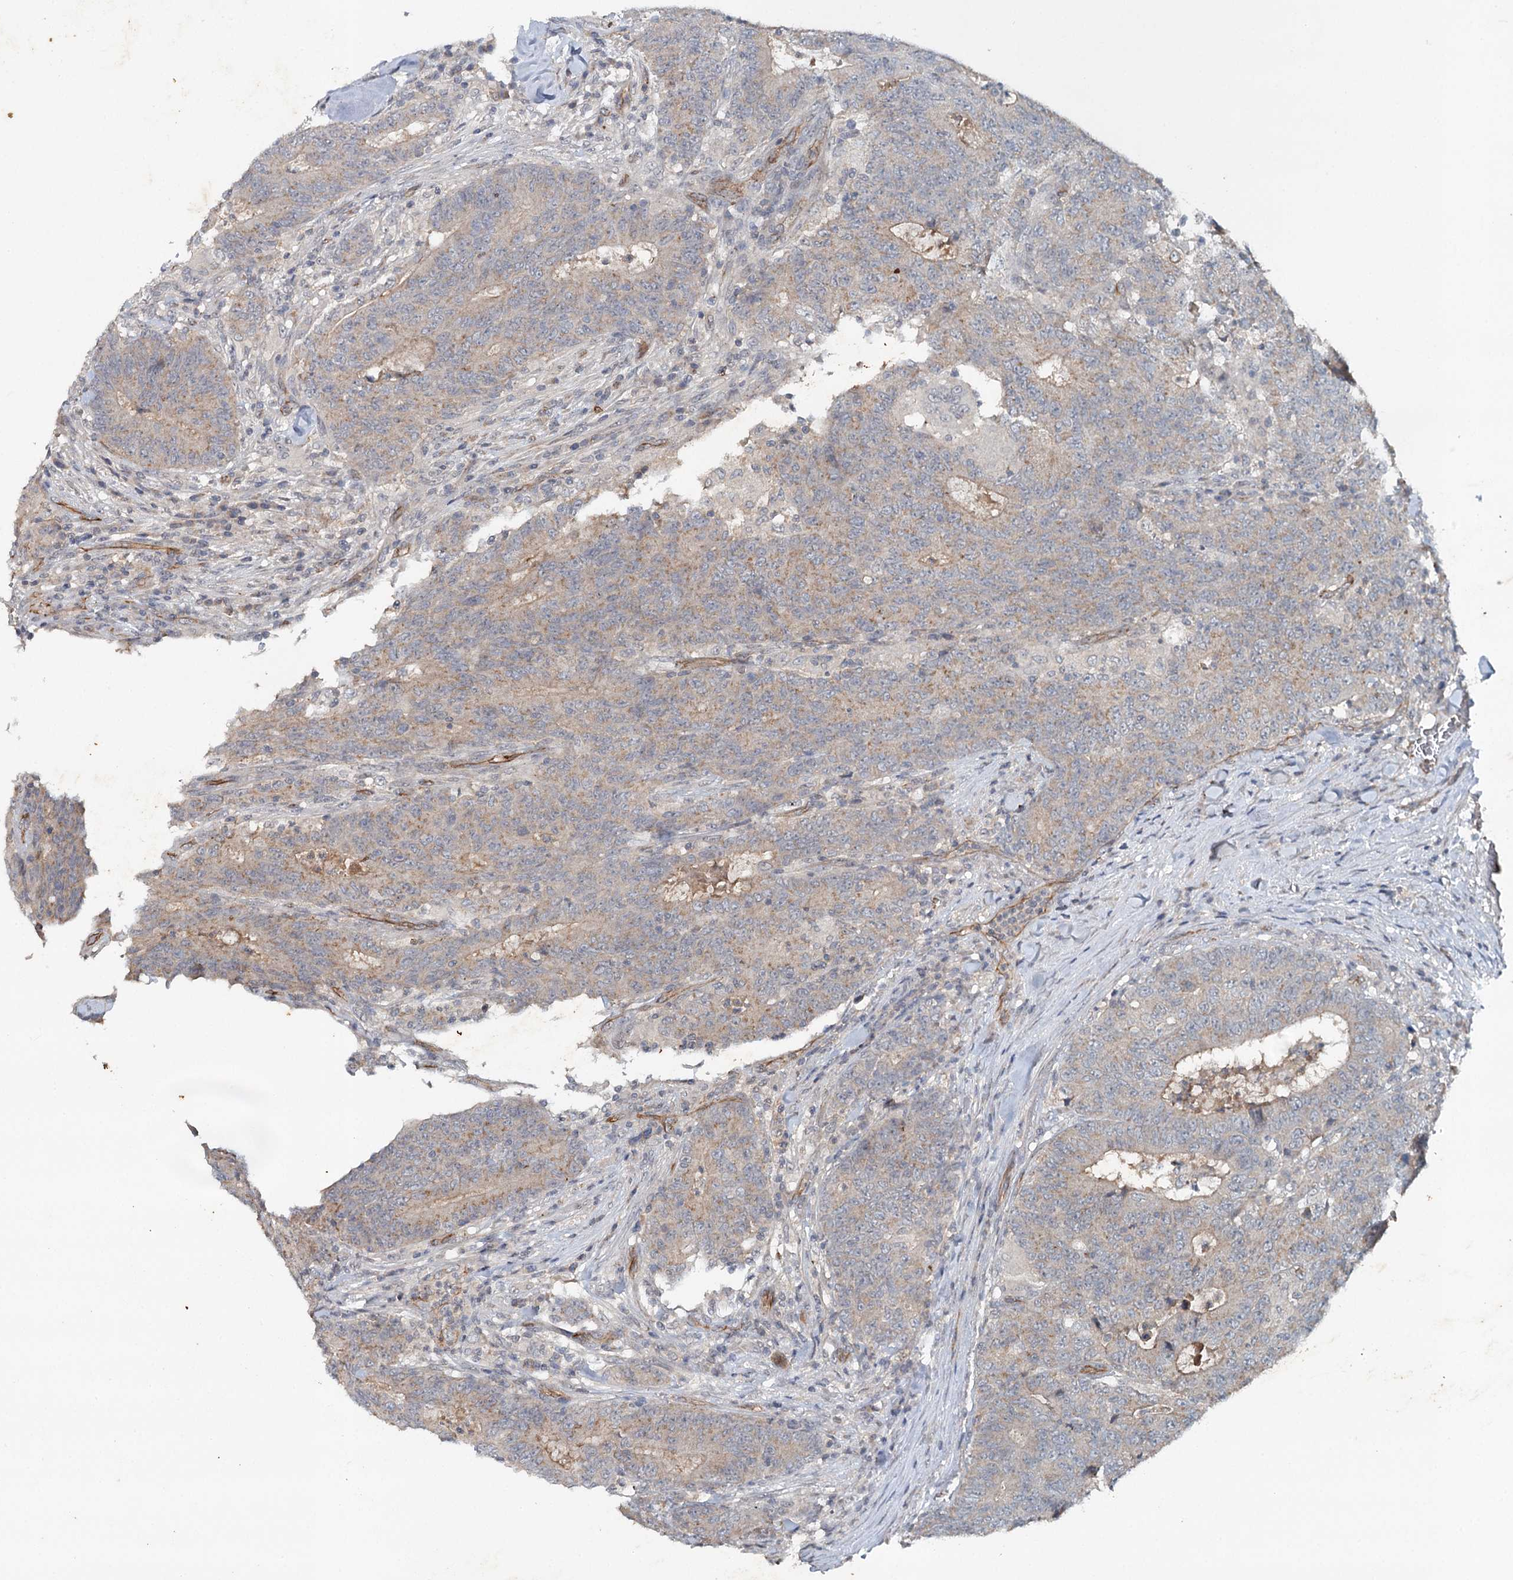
{"staining": {"intensity": "weak", "quantity": "25%-75%", "location": "cytoplasmic/membranous"}, "tissue": "colorectal cancer", "cell_type": "Tumor cells", "image_type": "cancer", "snomed": [{"axis": "morphology", "description": "Normal tissue, NOS"}, {"axis": "morphology", "description": "Adenocarcinoma, NOS"}, {"axis": "topography", "description": "Colon"}], "caption": "A brown stain highlights weak cytoplasmic/membranous positivity of a protein in colorectal cancer tumor cells.", "gene": "SYNPO", "patient": {"sex": "female", "age": 75}}